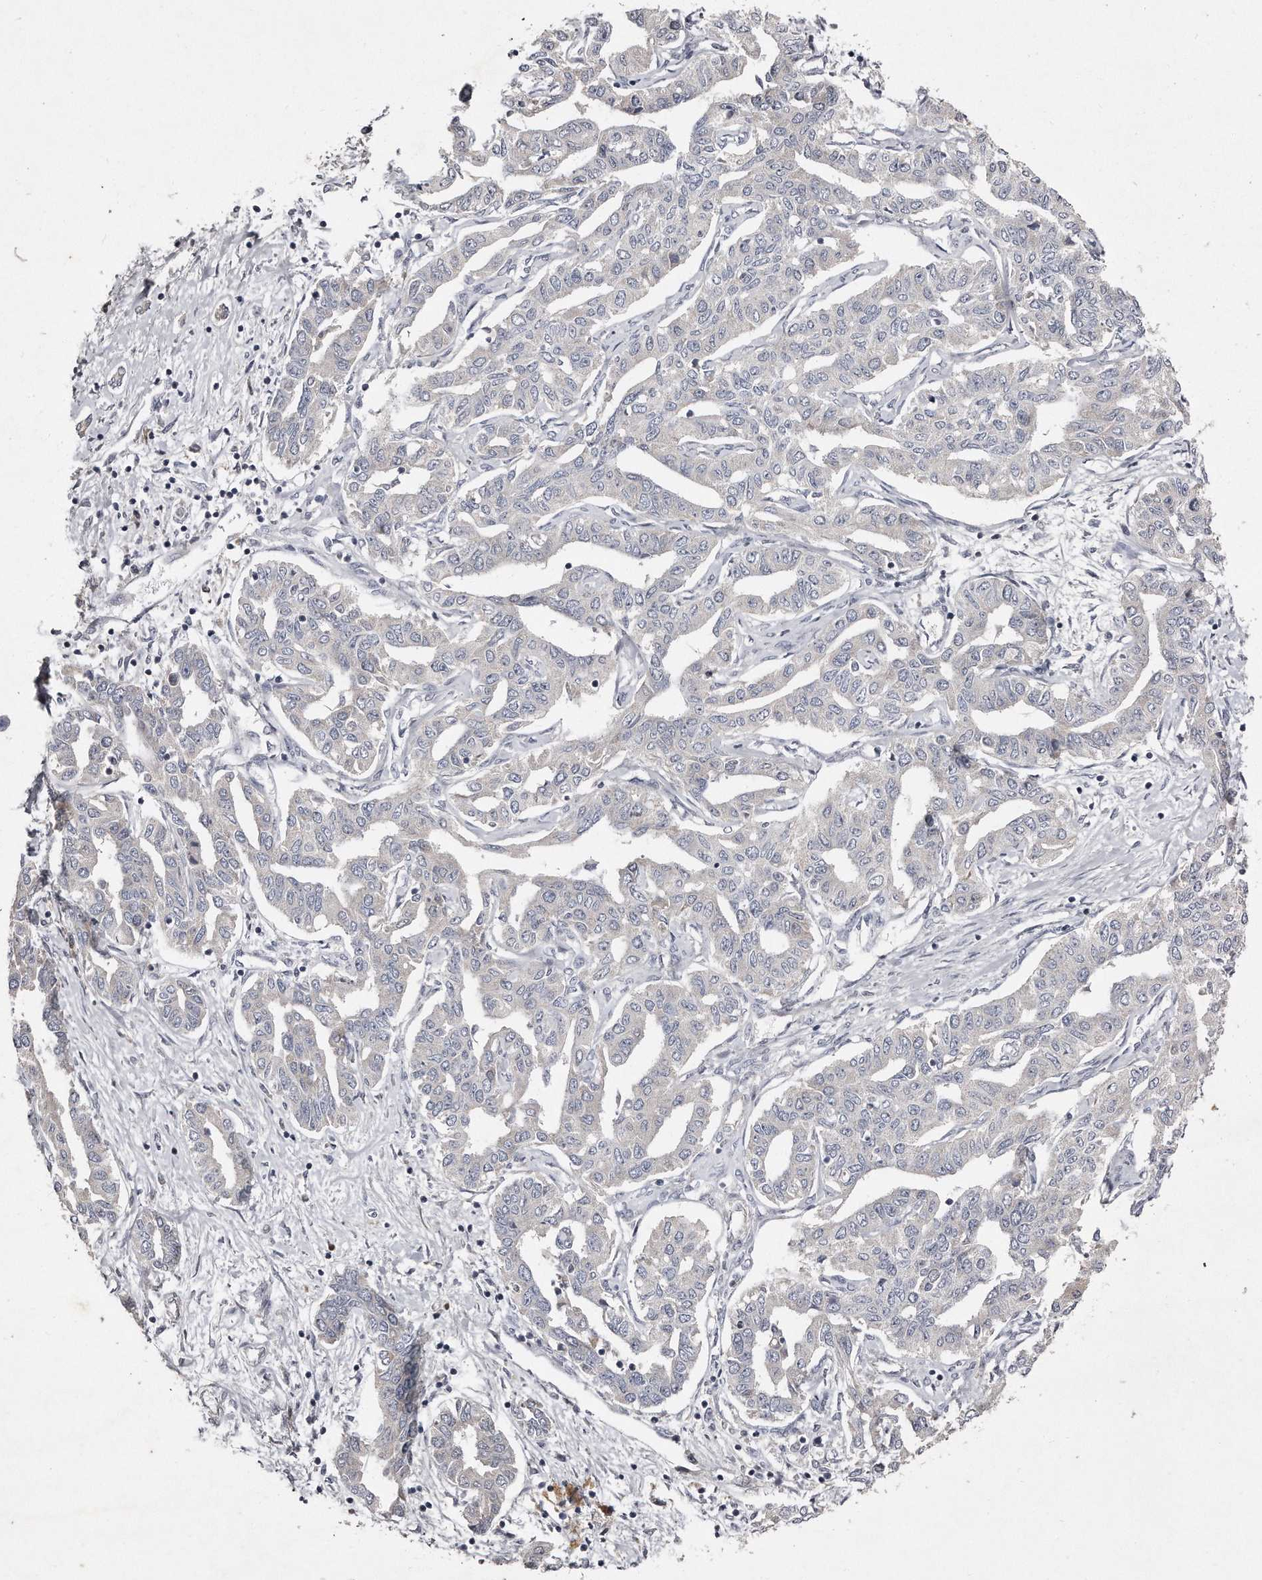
{"staining": {"intensity": "negative", "quantity": "none", "location": "none"}, "tissue": "liver cancer", "cell_type": "Tumor cells", "image_type": "cancer", "snomed": [{"axis": "morphology", "description": "Cholangiocarcinoma"}, {"axis": "topography", "description": "Liver"}], "caption": "Immunohistochemical staining of human cholangiocarcinoma (liver) shows no significant expression in tumor cells.", "gene": "TECR", "patient": {"sex": "male", "age": 59}}